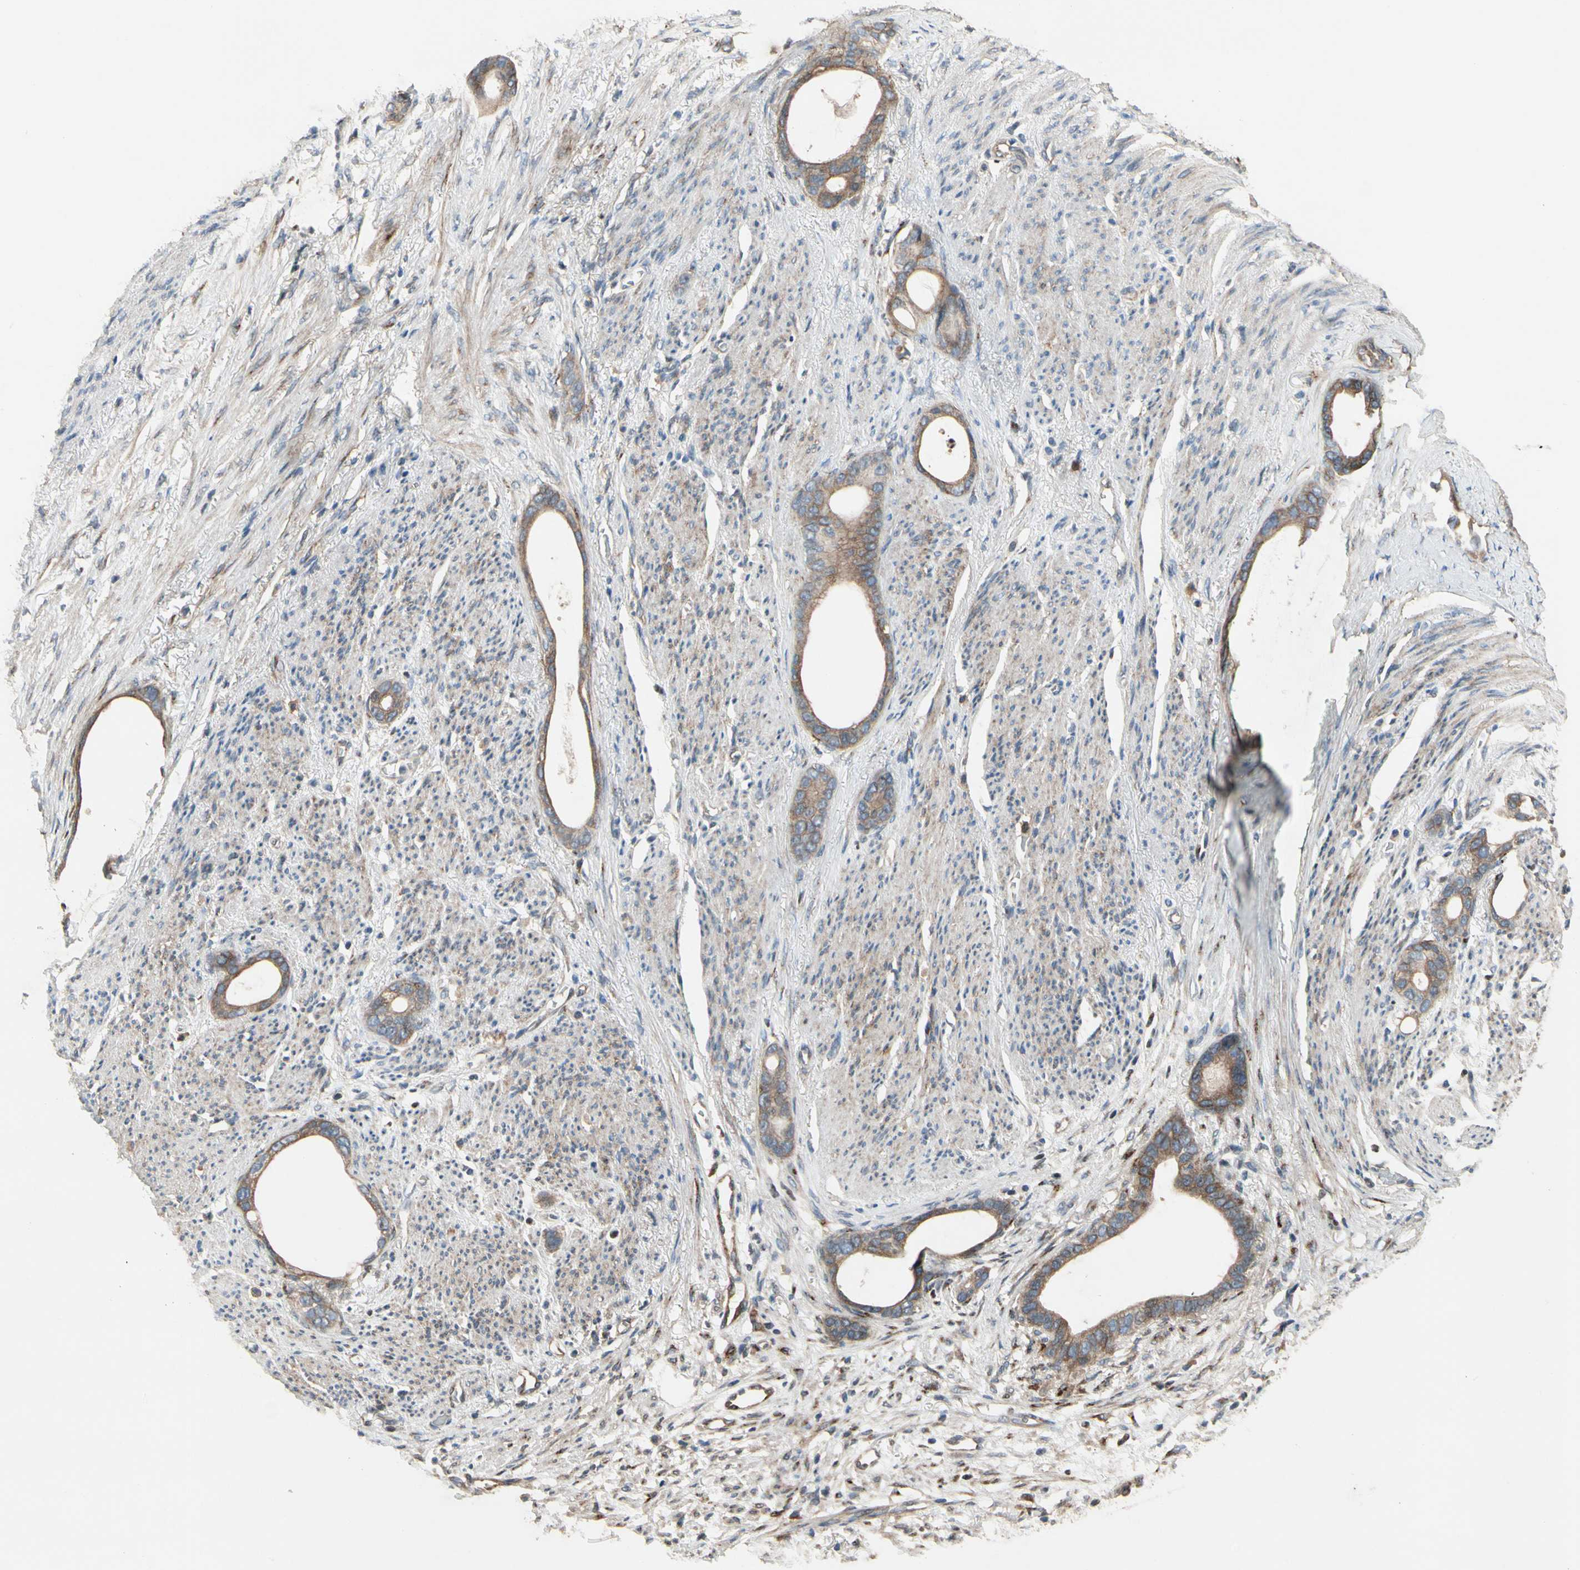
{"staining": {"intensity": "moderate", "quantity": ">75%", "location": "cytoplasmic/membranous"}, "tissue": "stomach cancer", "cell_type": "Tumor cells", "image_type": "cancer", "snomed": [{"axis": "morphology", "description": "Adenocarcinoma, NOS"}, {"axis": "topography", "description": "Stomach"}], "caption": "Immunohistochemical staining of human stomach cancer (adenocarcinoma) displays medium levels of moderate cytoplasmic/membranous protein expression in approximately >75% of tumor cells.", "gene": "CGREF1", "patient": {"sex": "female", "age": 75}}